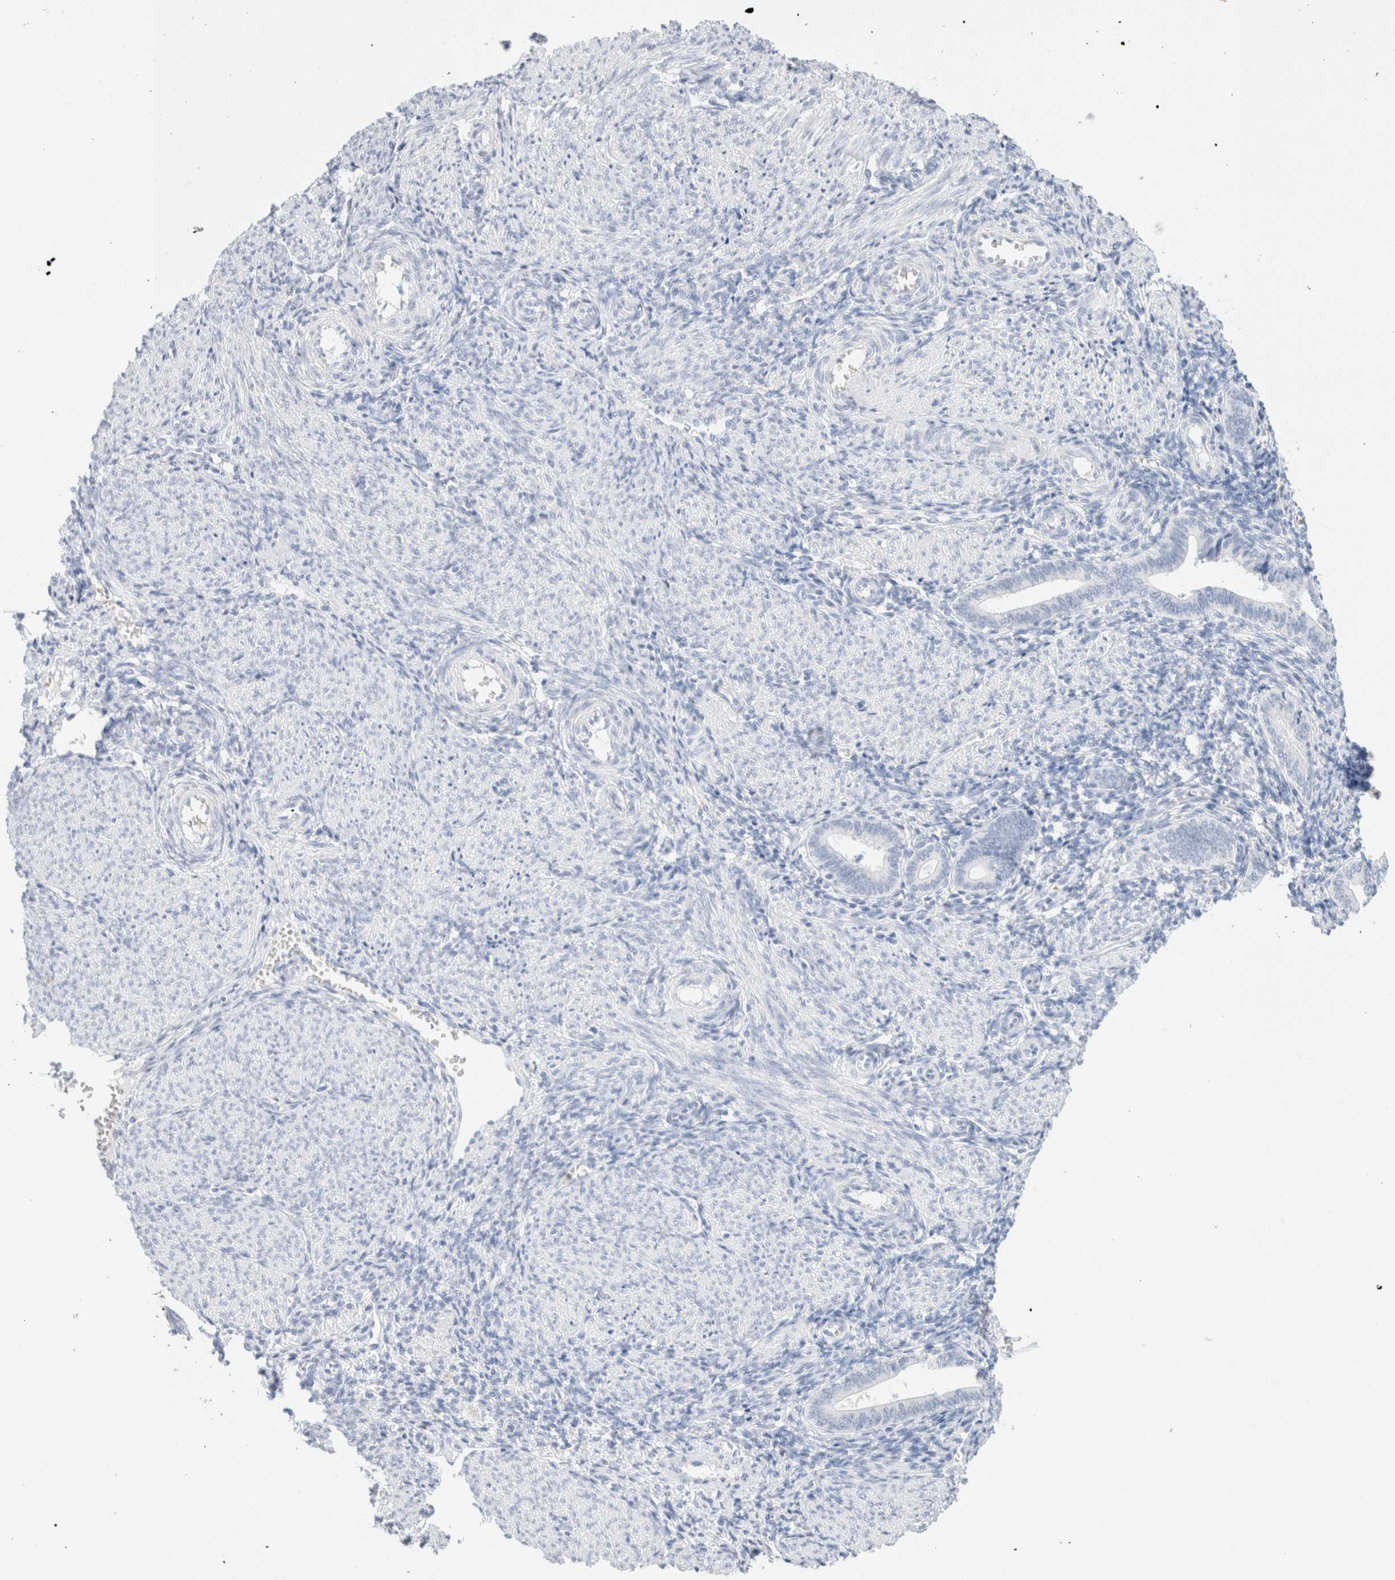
{"staining": {"intensity": "negative", "quantity": "none", "location": "none"}, "tissue": "endometrium", "cell_type": "Cells in endometrial stroma", "image_type": "normal", "snomed": [{"axis": "morphology", "description": "Normal tissue, NOS"}, {"axis": "topography", "description": "Uterus"}, {"axis": "topography", "description": "Endometrium"}], "caption": "Immunohistochemistry photomicrograph of benign human endometrium stained for a protein (brown), which displays no expression in cells in endometrial stroma. (DAB (3,3'-diaminobenzidine) IHC, high magnification).", "gene": "ARG1", "patient": {"sex": "female", "age": 33}}